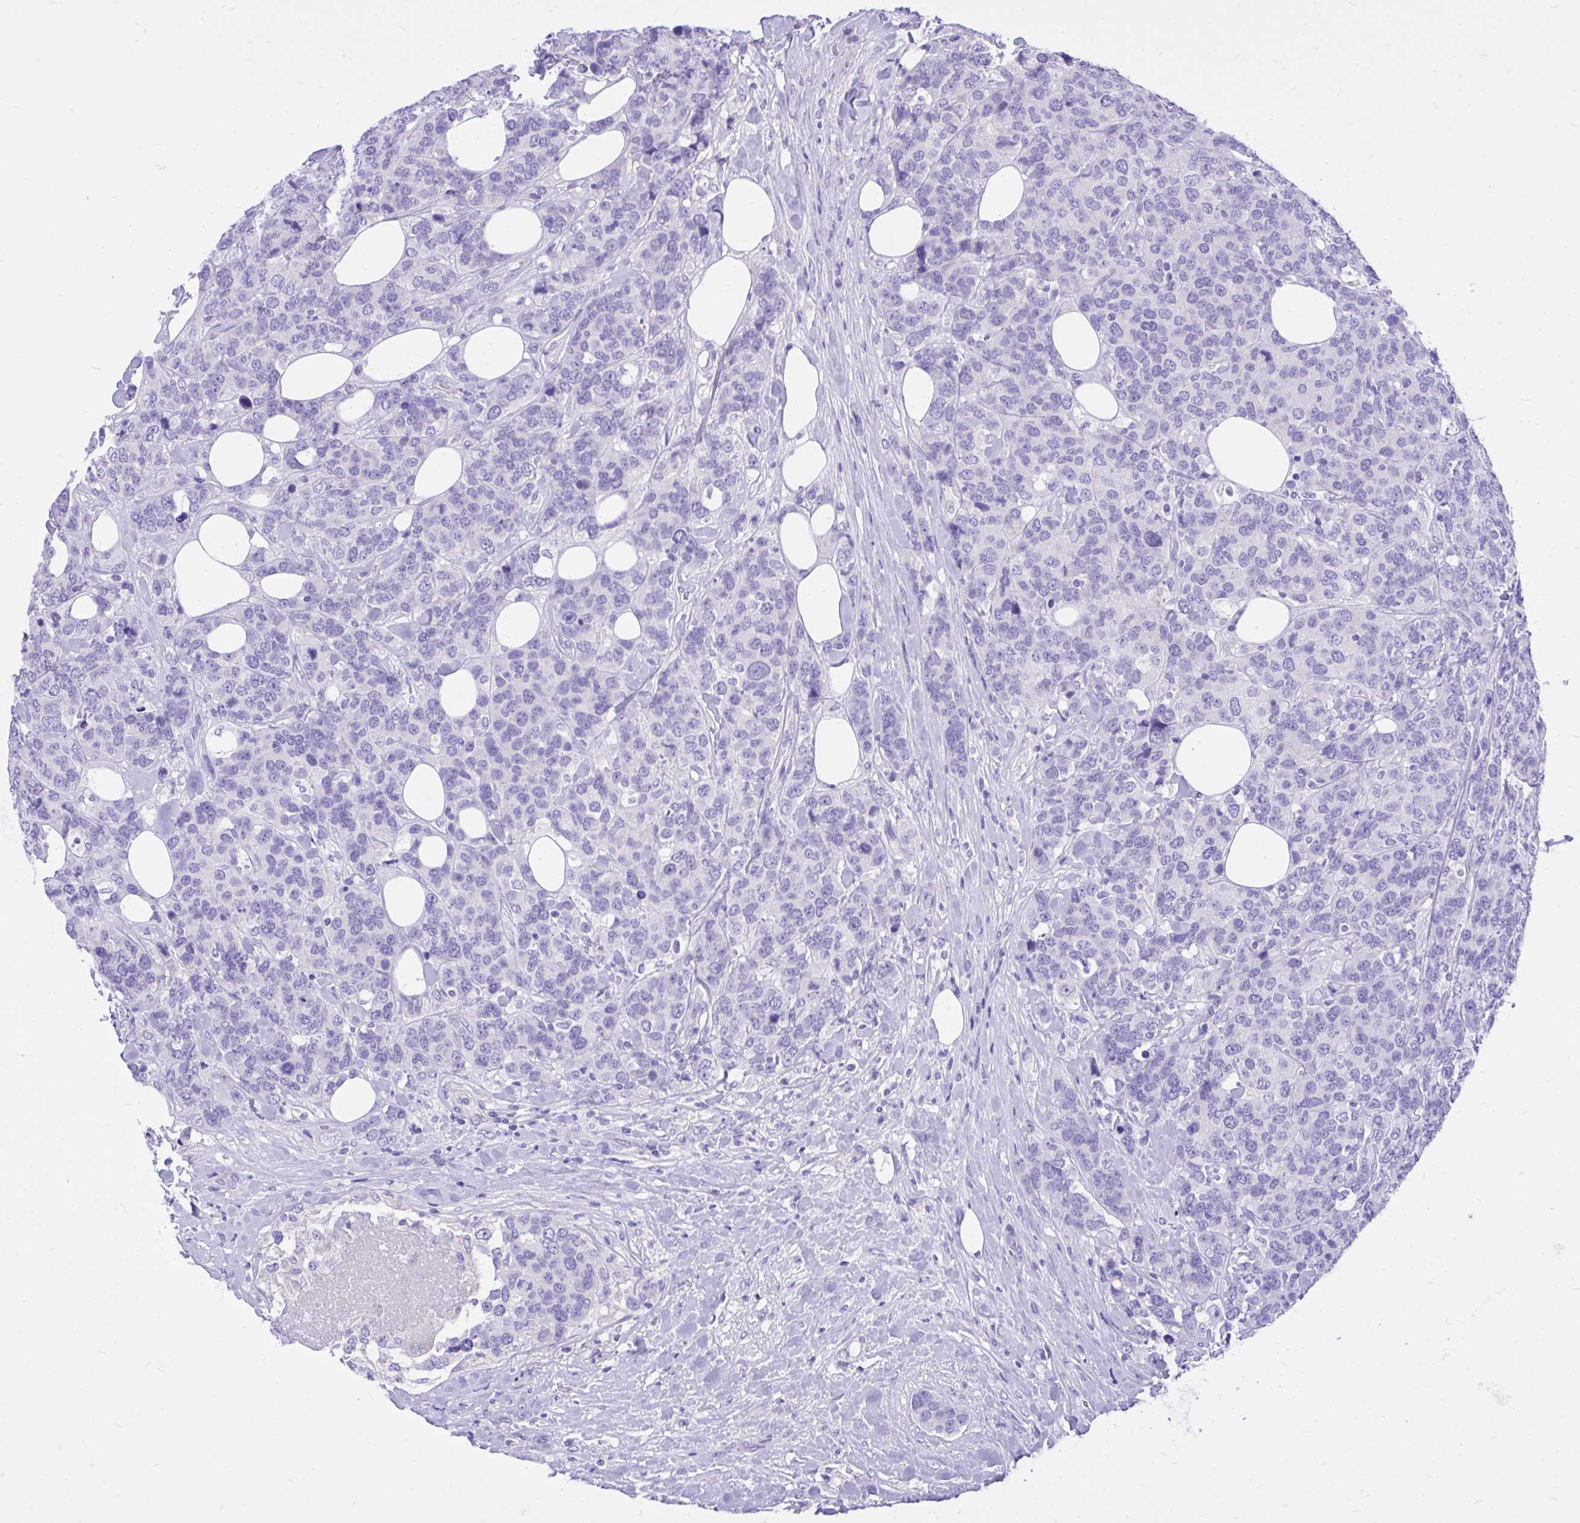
{"staining": {"intensity": "negative", "quantity": "none", "location": "none"}, "tissue": "breast cancer", "cell_type": "Tumor cells", "image_type": "cancer", "snomed": [{"axis": "morphology", "description": "Lobular carcinoma"}, {"axis": "topography", "description": "Breast"}], "caption": "Breast cancer stained for a protein using IHC displays no expression tumor cells.", "gene": "MON1A", "patient": {"sex": "female", "age": 59}}